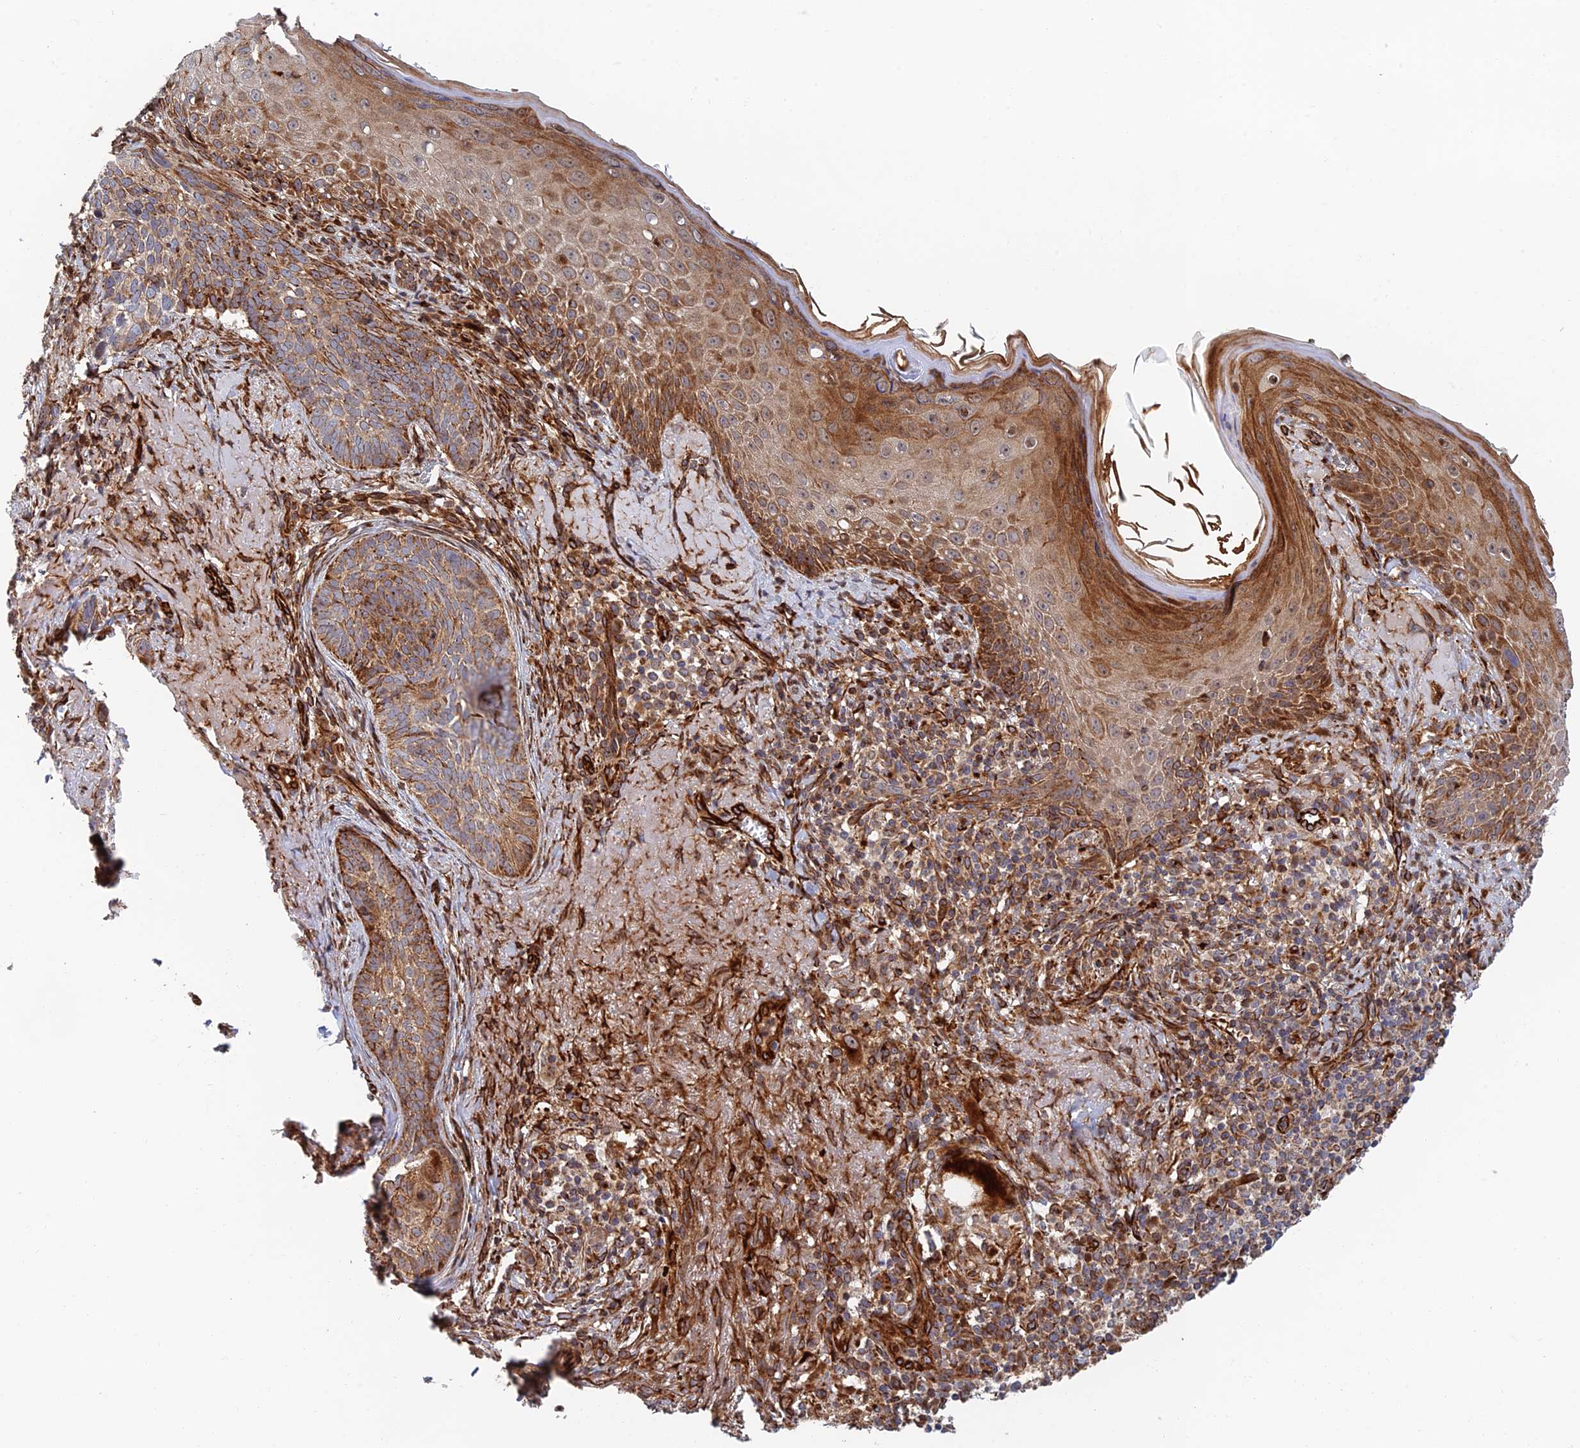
{"staining": {"intensity": "moderate", "quantity": "25%-75%", "location": "cytoplasmic/membranous"}, "tissue": "skin cancer", "cell_type": "Tumor cells", "image_type": "cancer", "snomed": [{"axis": "morphology", "description": "Basal cell carcinoma"}, {"axis": "topography", "description": "Skin"}], "caption": "A micrograph of basal cell carcinoma (skin) stained for a protein reveals moderate cytoplasmic/membranous brown staining in tumor cells. (DAB IHC, brown staining for protein, blue staining for nuclei).", "gene": "PPP2R3C", "patient": {"sex": "female", "age": 76}}